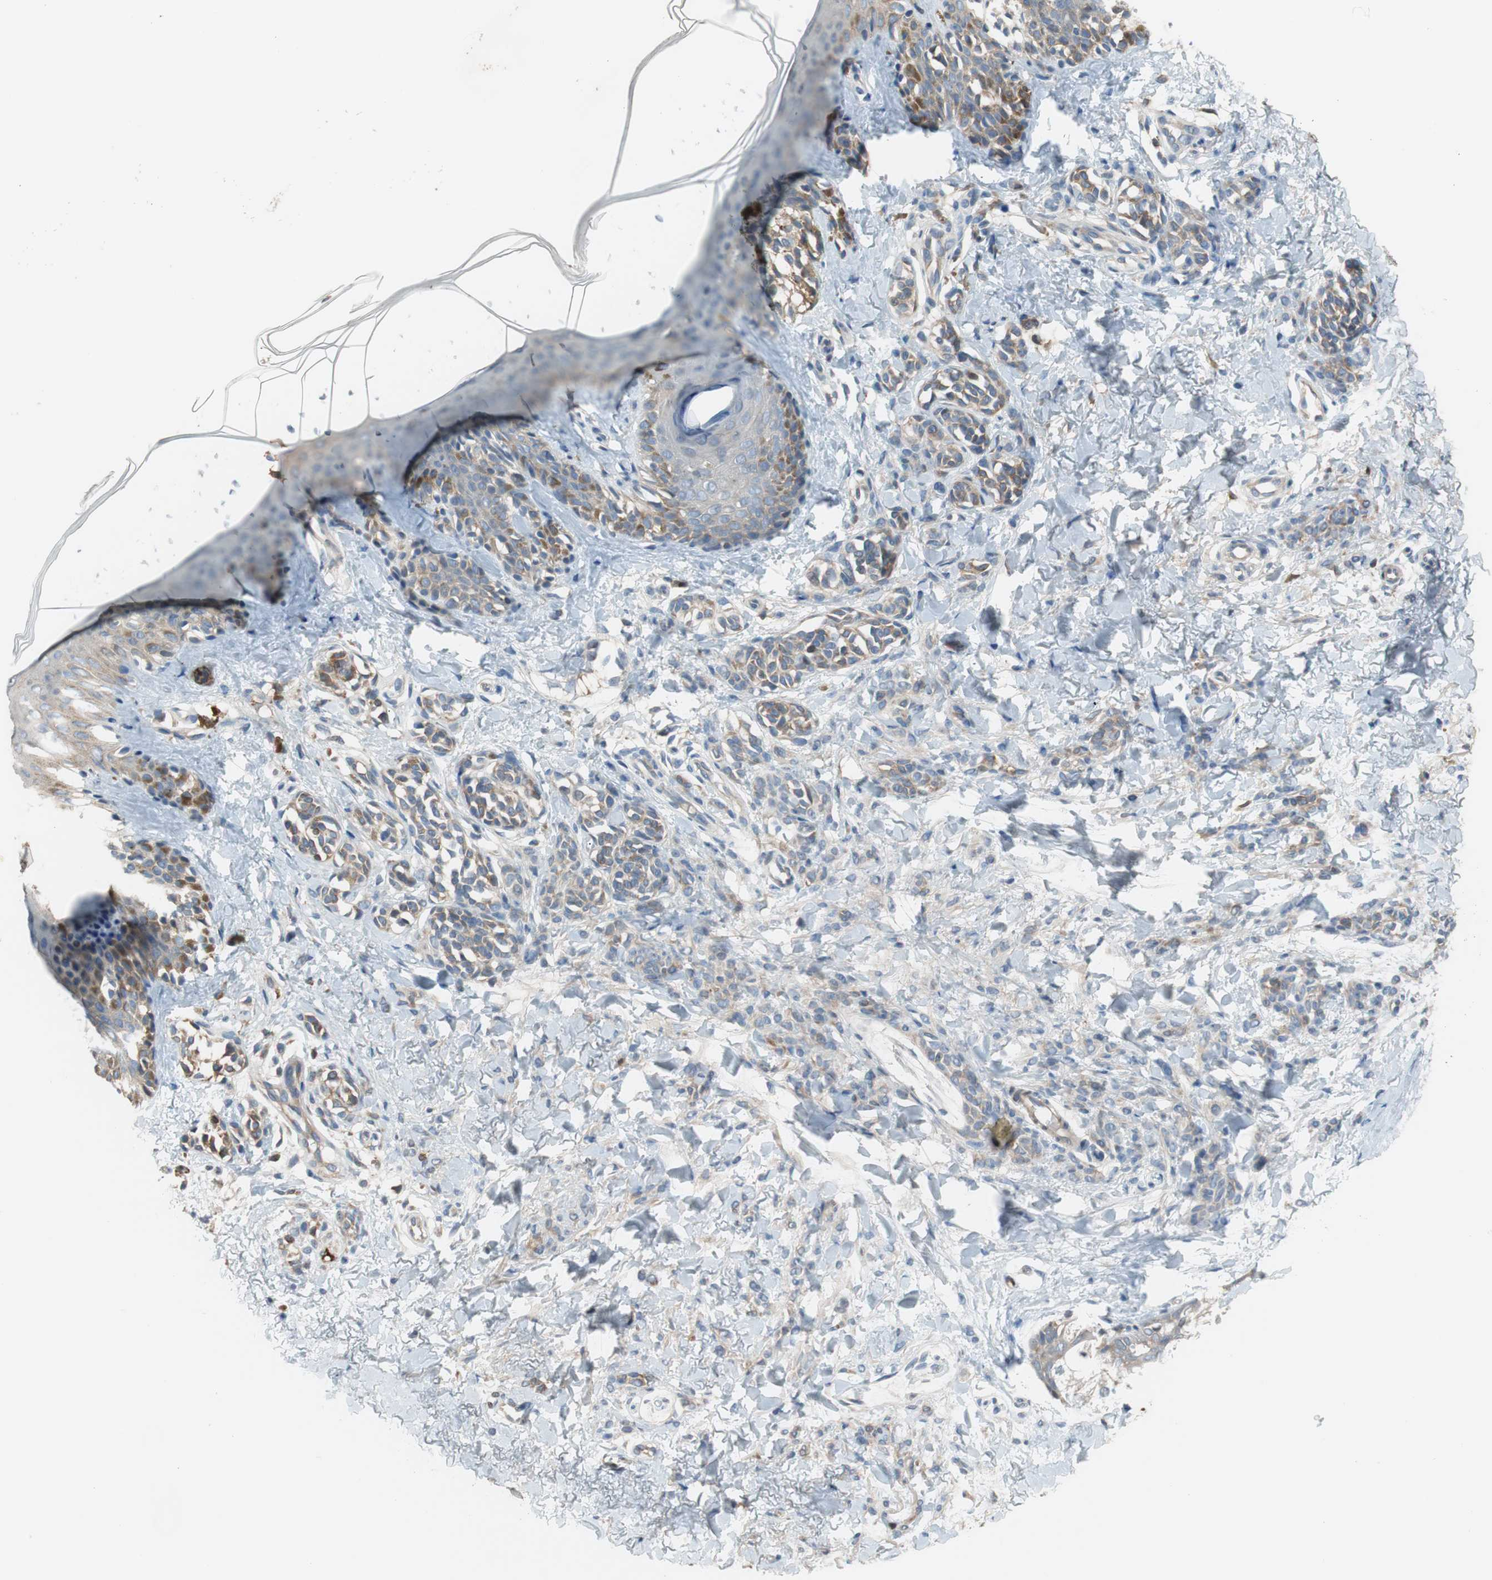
{"staining": {"intensity": "moderate", "quantity": ">75%", "location": "cytoplasmic/membranous"}, "tissue": "skin", "cell_type": "Fibroblasts", "image_type": "normal", "snomed": [{"axis": "morphology", "description": "Normal tissue, NOS"}, {"axis": "topography", "description": "Skin"}], "caption": "Moderate cytoplasmic/membranous expression is appreciated in about >75% of fibroblasts in unremarkable skin.", "gene": "C4A", "patient": {"sex": "male", "age": 16}}